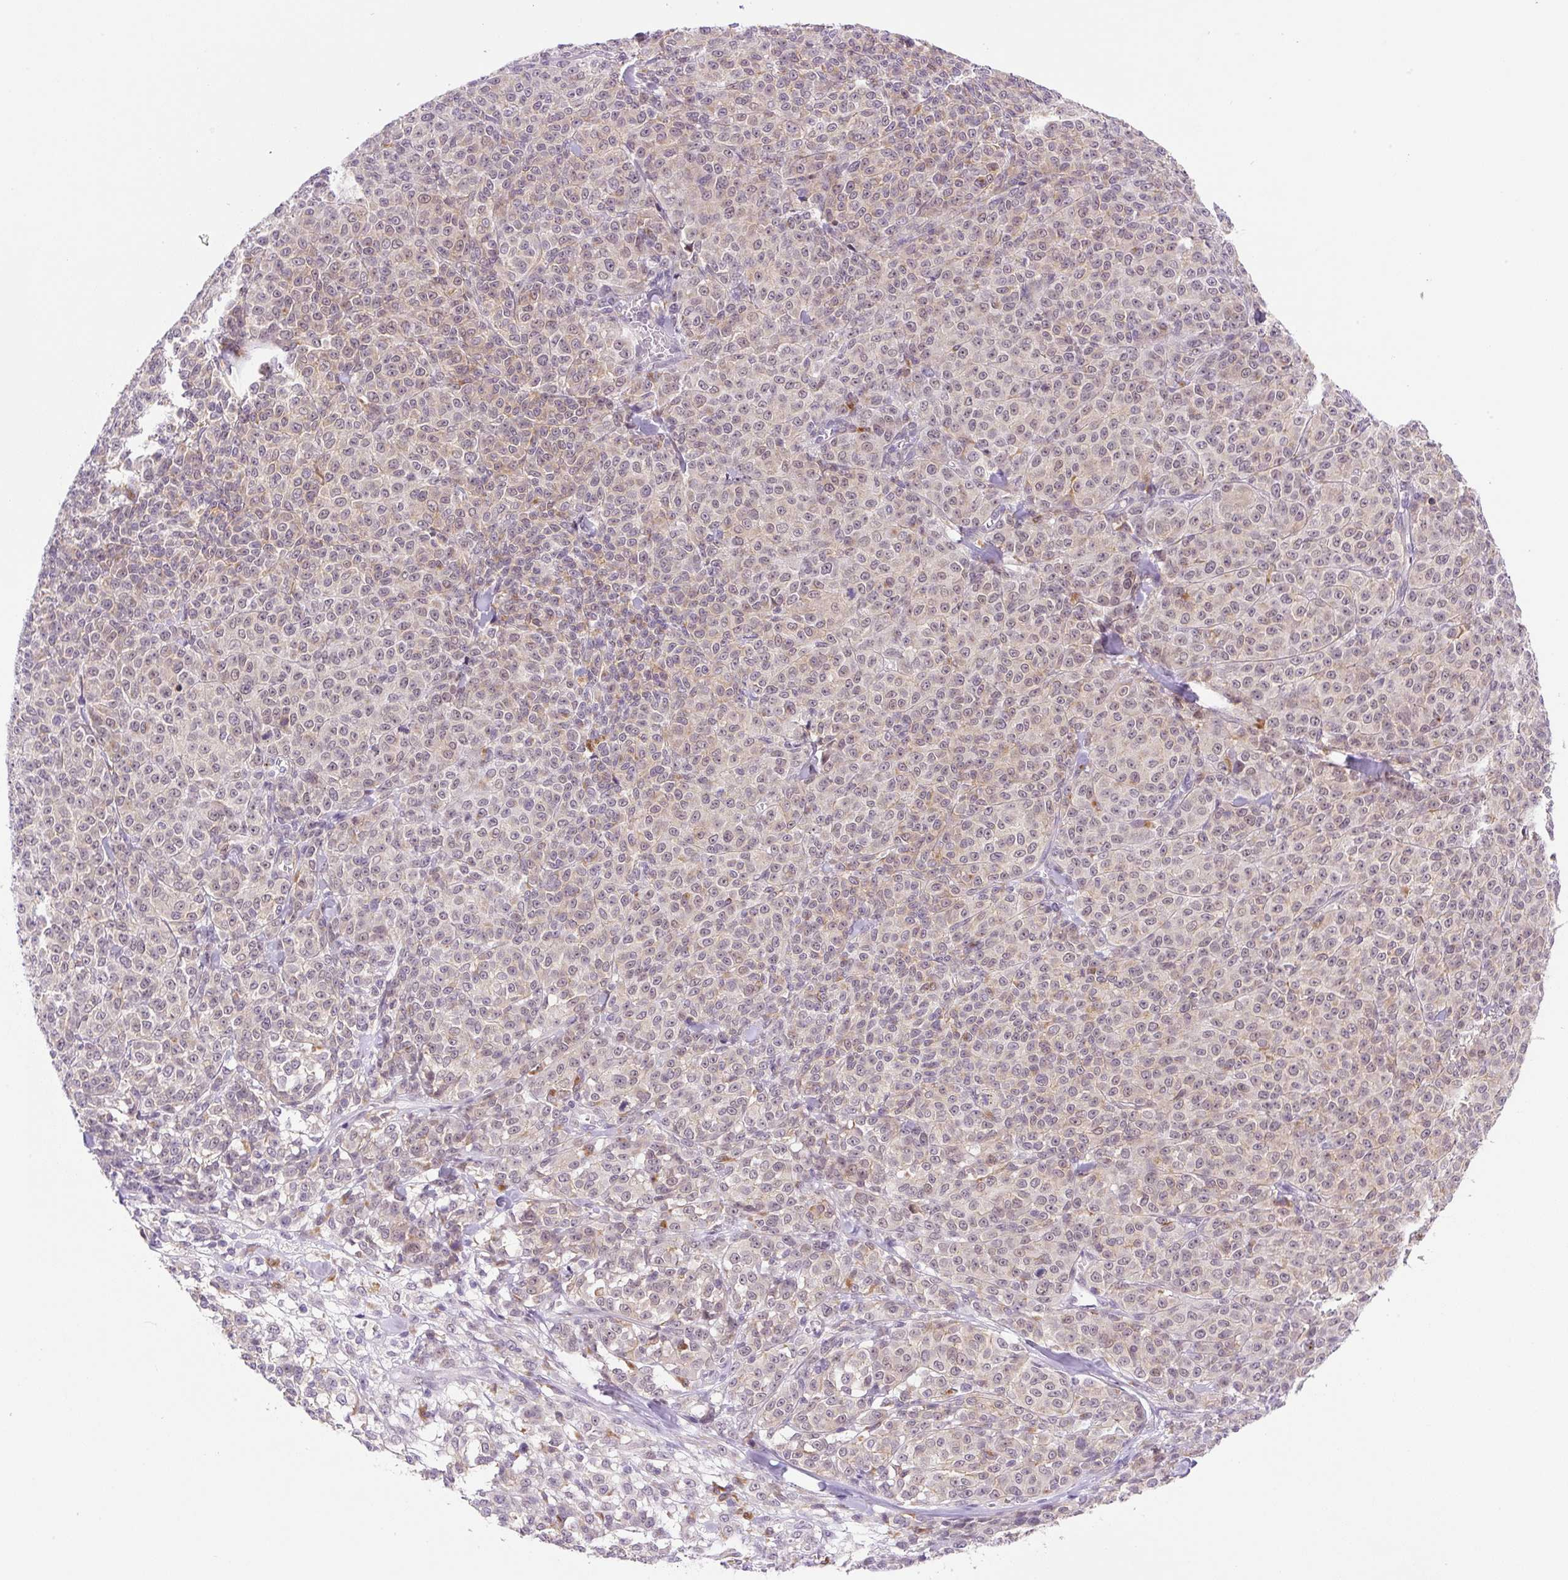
{"staining": {"intensity": "weak", "quantity": "25%-75%", "location": "cytoplasmic/membranous,nuclear"}, "tissue": "melanoma", "cell_type": "Tumor cells", "image_type": "cancer", "snomed": [{"axis": "morphology", "description": "Normal tissue, NOS"}, {"axis": "morphology", "description": "Malignant melanoma, NOS"}, {"axis": "topography", "description": "Skin"}], "caption": "Protein staining by IHC shows weak cytoplasmic/membranous and nuclear positivity in approximately 25%-75% of tumor cells in melanoma. (DAB (3,3'-diaminobenzidine) = brown stain, brightfield microscopy at high magnification).", "gene": "CEBPZOS", "patient": {"sex": "female", "age": 34}}